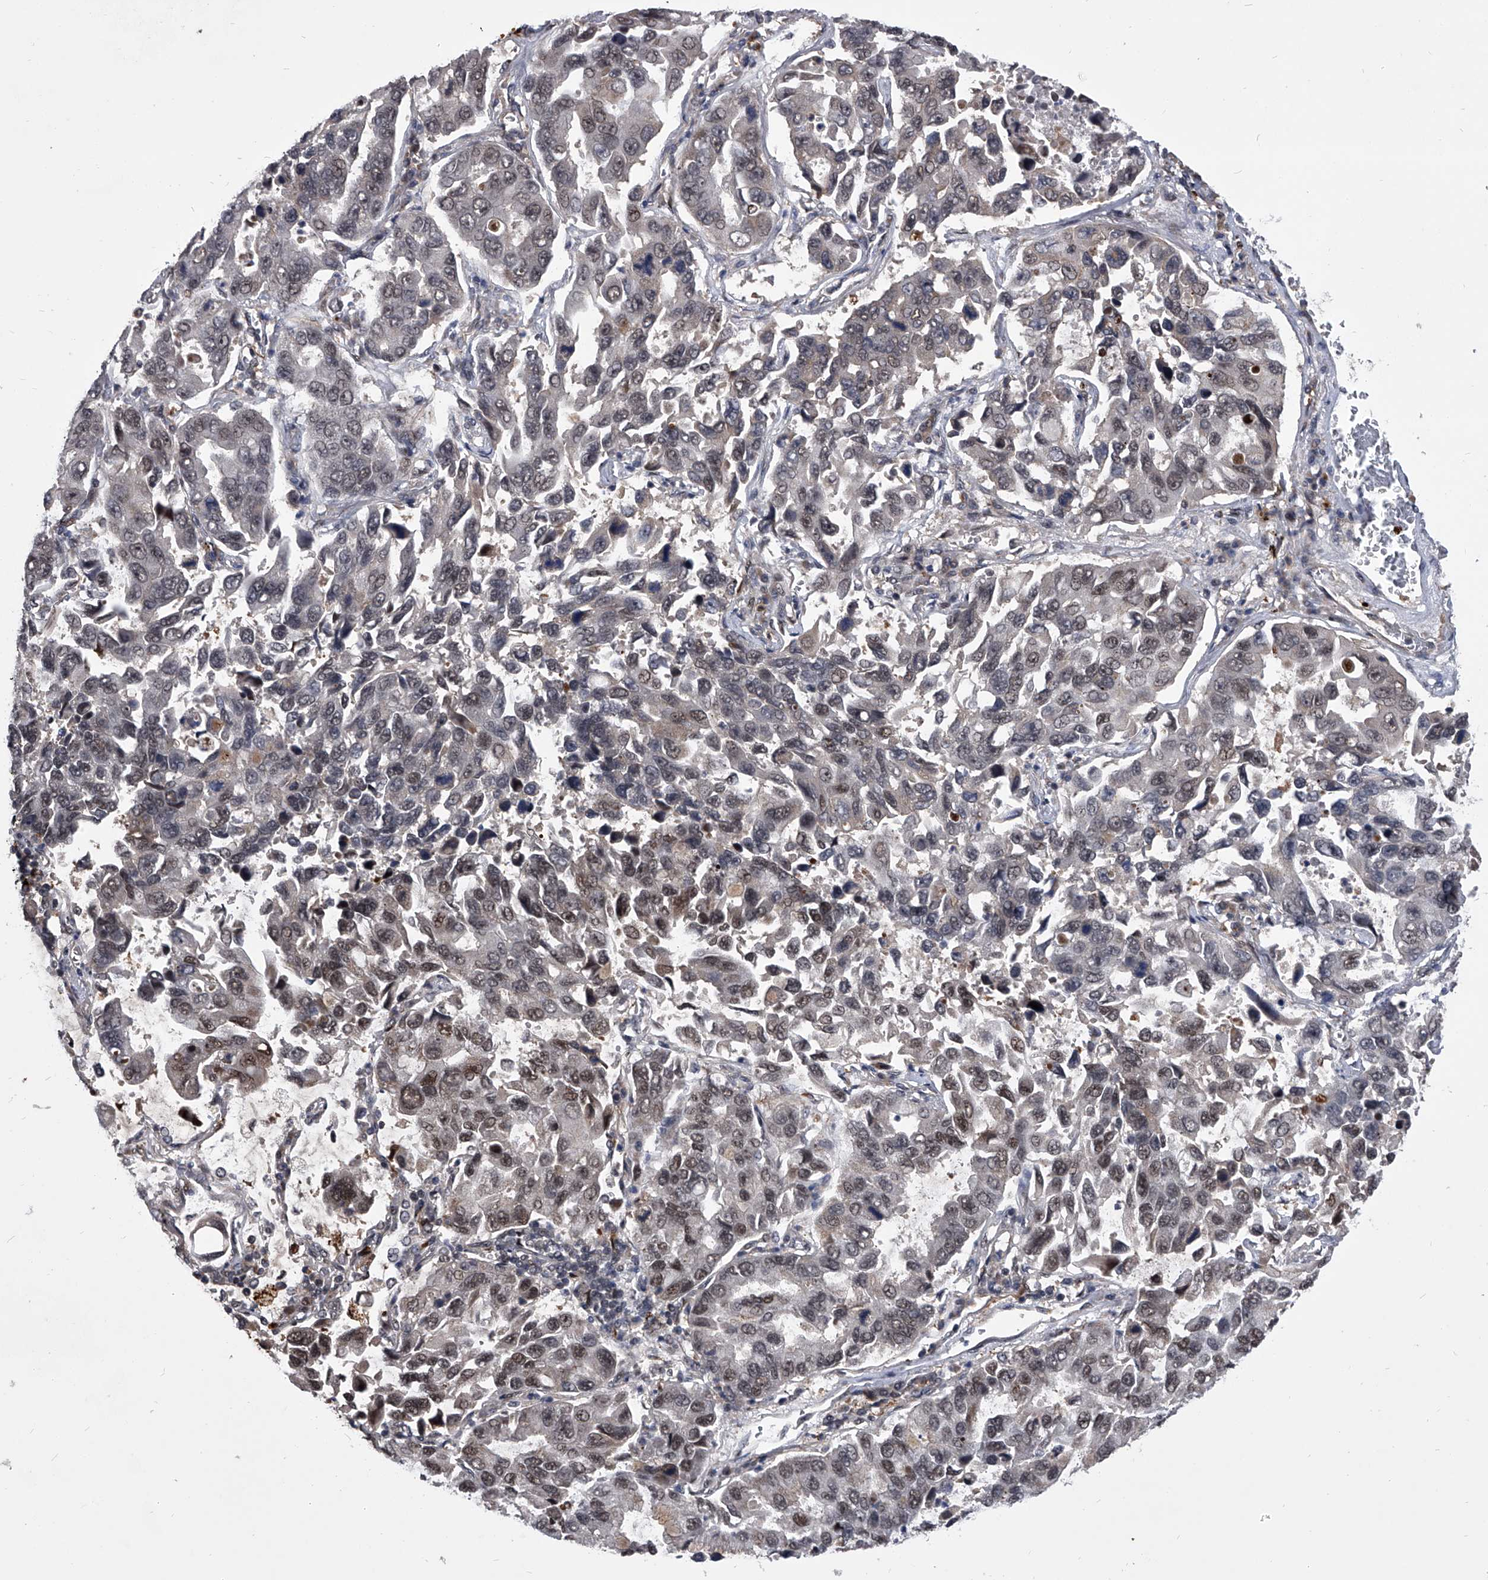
{"staining": {"intensity": "moderate", "quantity": "25%-75%", "location": "nuclear"}, "tissue": "lung cancer", "cell_type": "Tumor cells", "image_type": "cancer", "snomed": [{"axis": "morphology", "description": "Adenocarcinoma, NOS"}, {"axis": "topography", "description": "Lung"}], "caption": "Brown immunohistochemical staining in human lung adenocarcinoma demonstrates moderate nuclear positivity in about 25%-75% of tumor cells.", "gene": "CMTR1", "patient": {"sex": "male", "age": 64}}